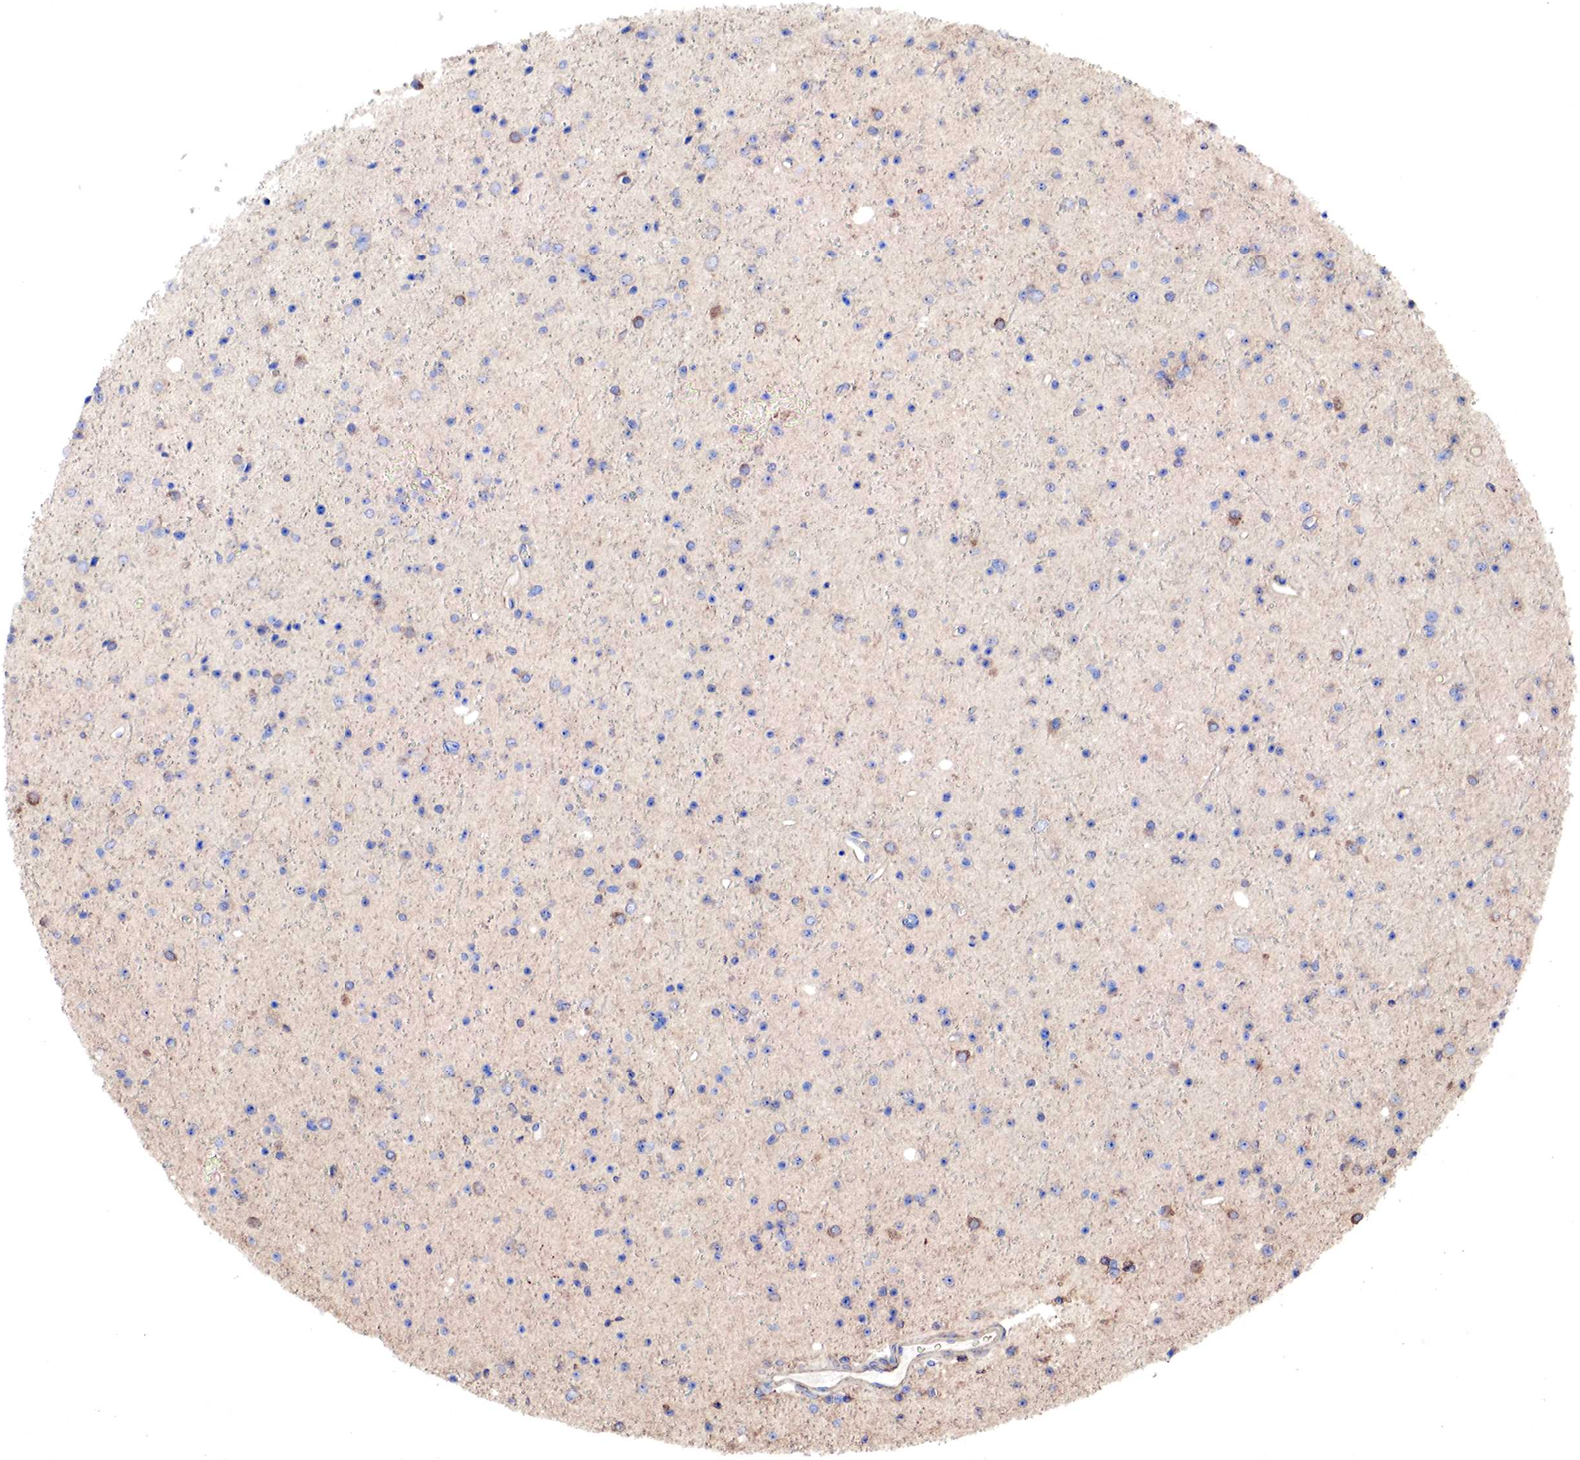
{"staining": {"intensity": "negative", "quantity": "none", "location": "none"}, "tissue": "glioma", "cell_type": "Tumor cells", "image_type": "cancer", "snomed": [{"axis": "morphology", "description": "Glioma, malignant, Low grade"}, {"axis": "topography", "description": "Brain"}], "caption": "IHC image of neoplastic tissue: glioma stained with DAB displays no significant protein expression in tumor cells. (Brightfield microscopy of DAB immunohistochemistry at high magnification).", "gene": "G6PD", "patient": {"sex": "female", "age": 46}}